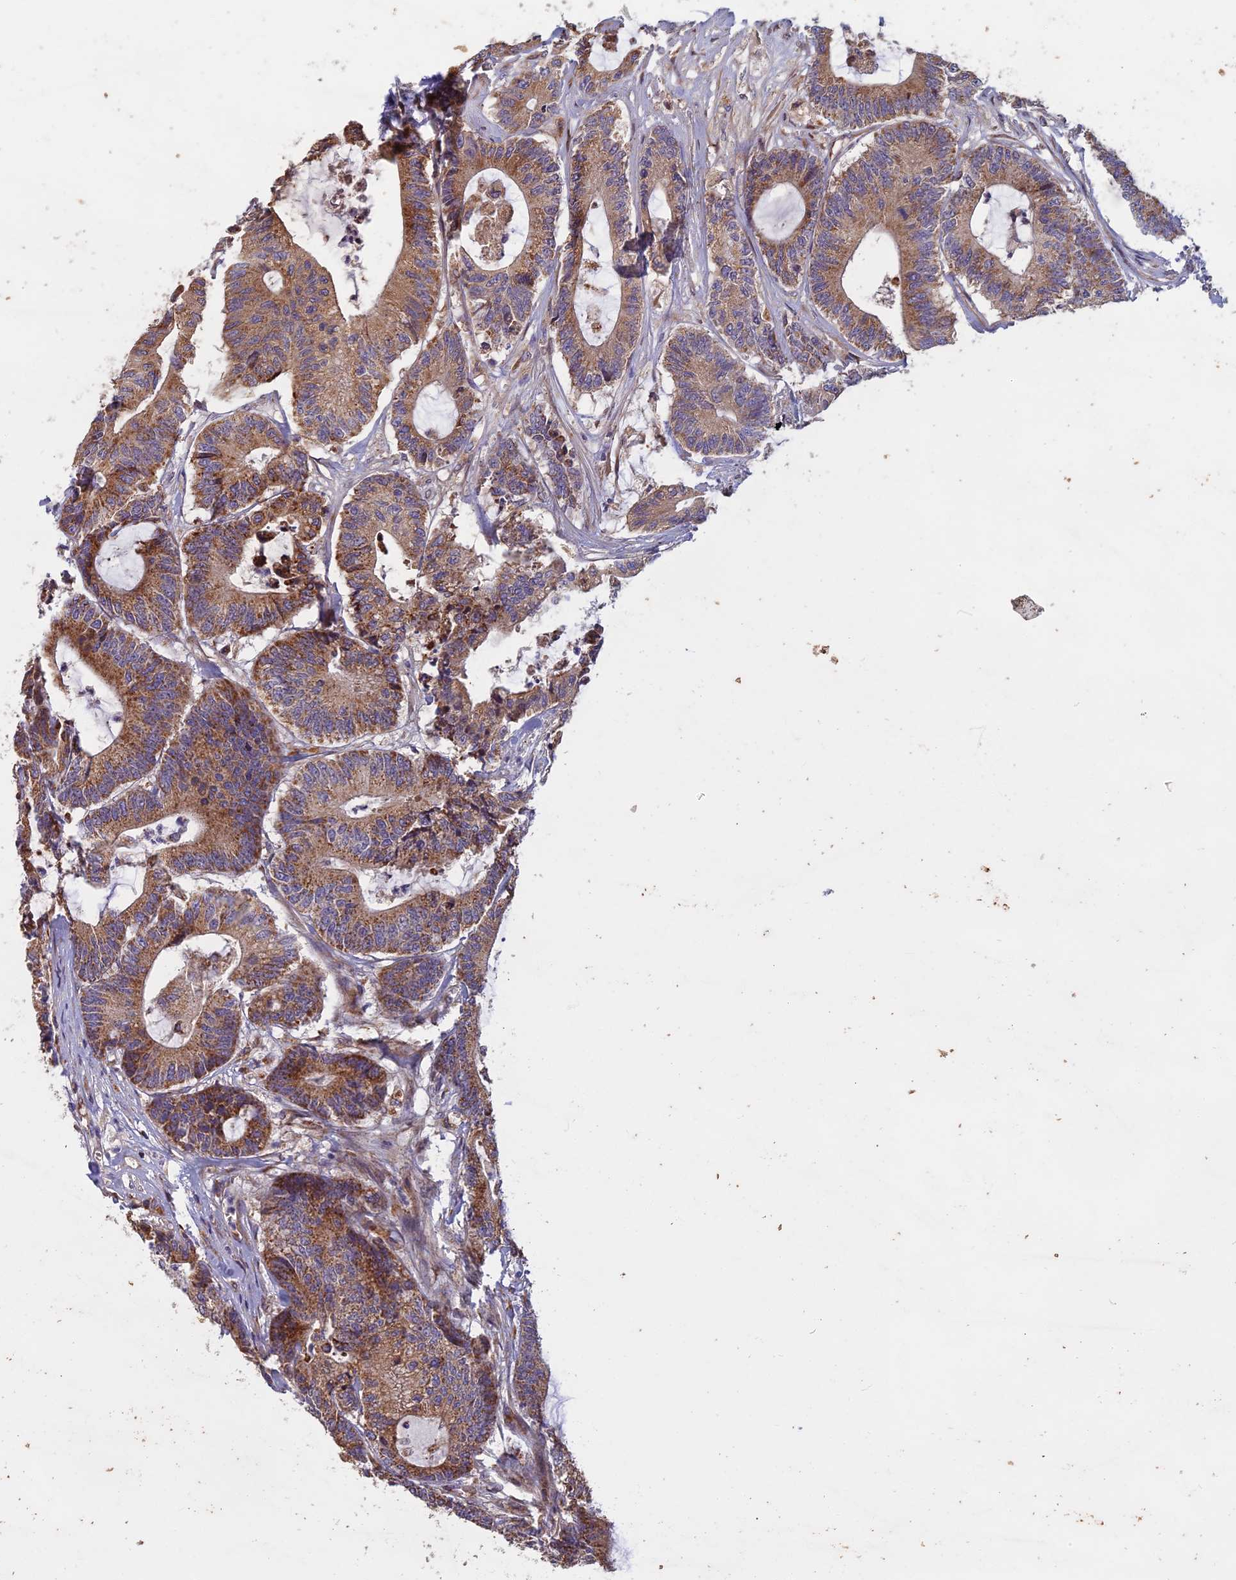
{"staining": {"intensity": "moderate", "quantity": ">75%", "location": "cytoplasmic/membranous"}, "tissue": "colorectal cancer", "cell_type": "Tumor cells", "image_type": "cancer", "snomed": [{"axis": "morphology", "description": "Adenocarcinoma, NOS"}, {"axis": "topography", "description": "Colon"}], "caption": "A high-resolution histopathology image shows immunohistochemistry (IHC) staining of colorectal cancer, which exhibits moderate cytoplasmic/membranous staining in approximately >75% of tumor cells. The staining is performed using DAB (3,3'-diaminobenzidine) brown chromogen to label protein expression. The nuclei are counter-stained blue using hematoxylin.", "gene": "EDAR", "patient": {"sex": "female", "age": 84}}